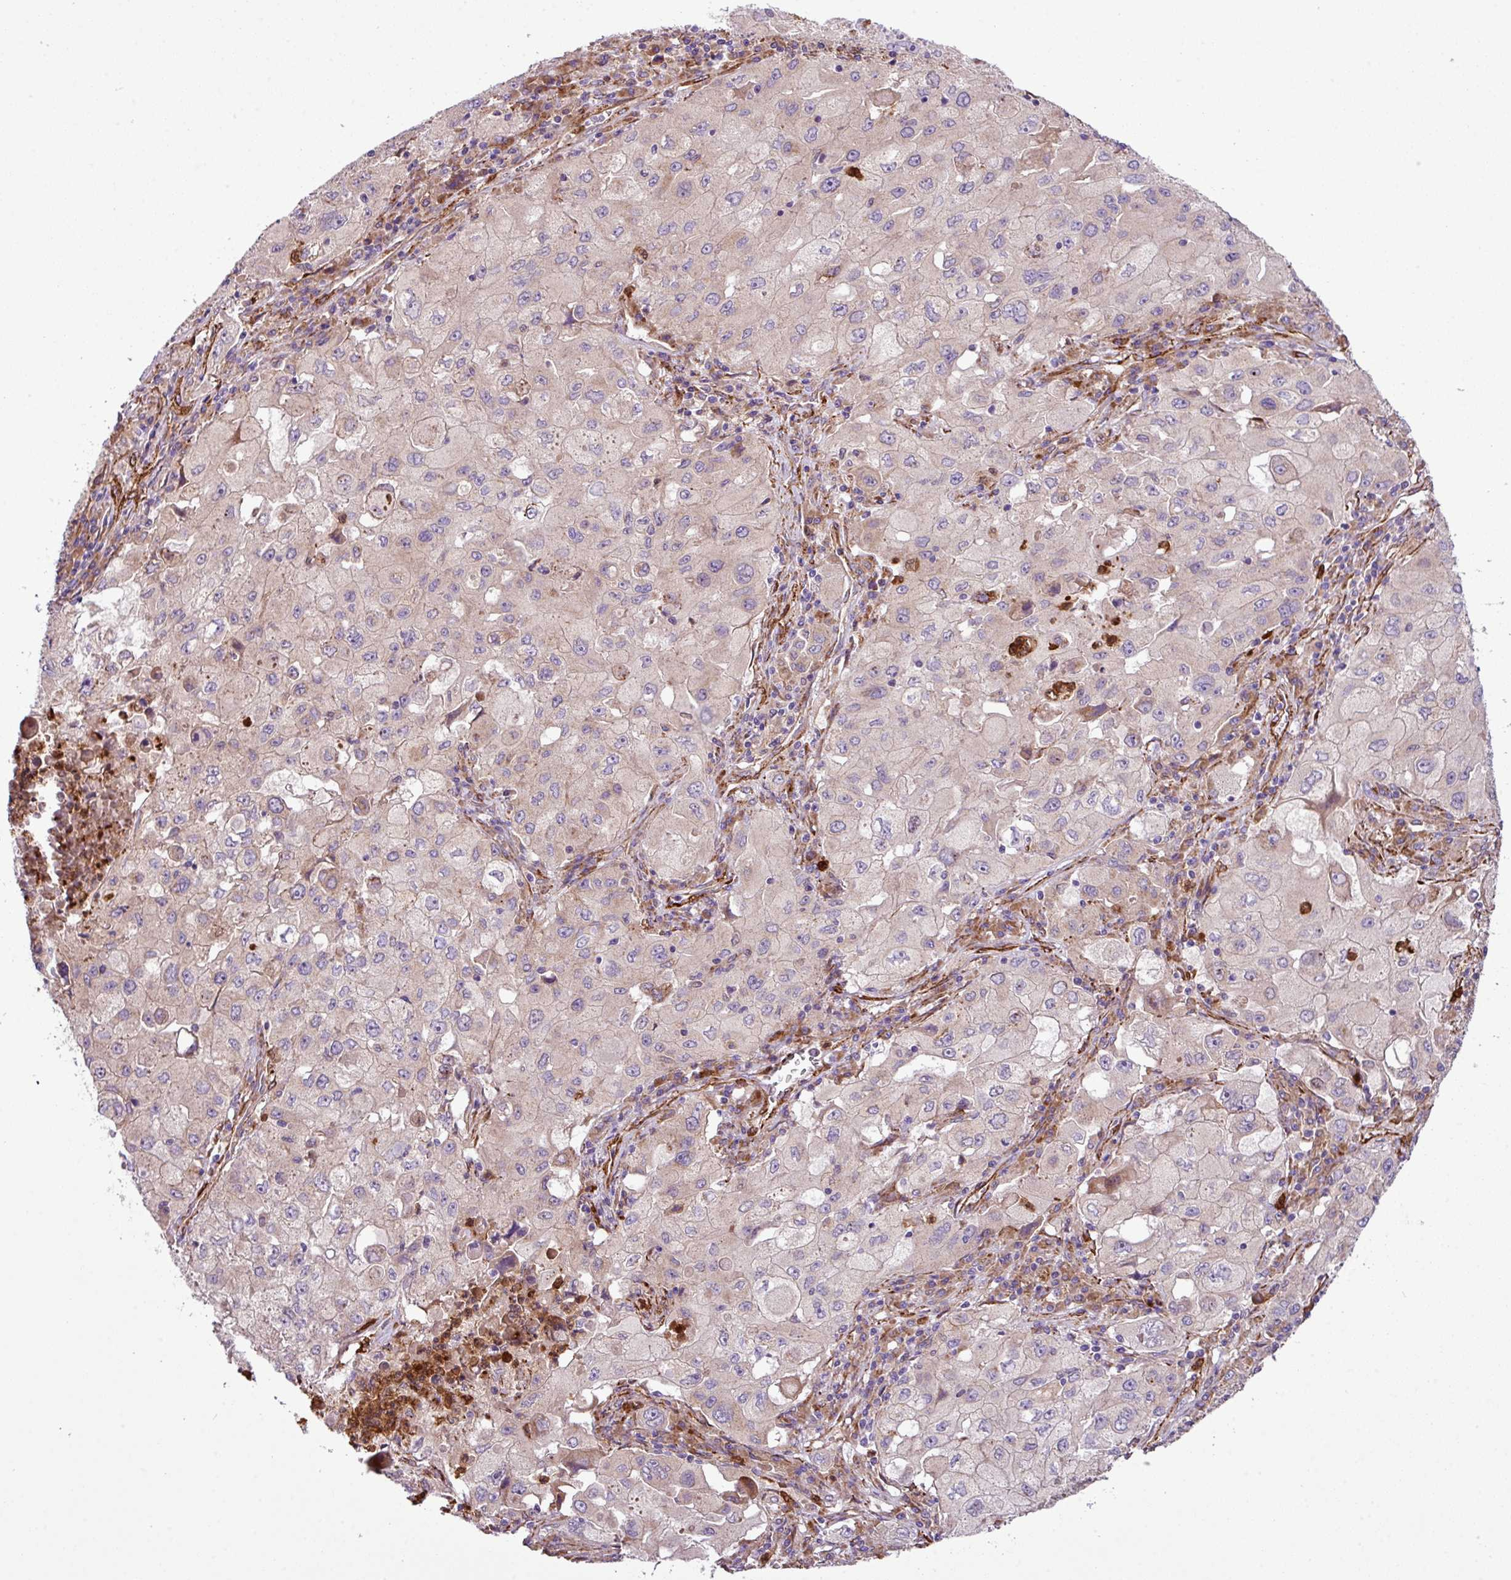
{"staining": {"intensity": "weak", "quantity": "25%-75%", "location": "cytoplasmic/membranous"}, "tissue": "lung cancer", "cell_type": "Tumor cells", "image_type": "cancer", "snomed": [{"axis": "morphology", "description": "Squamous cell carcinoma, NOS"}, {"axis": "topography", "description": "Lung"}], "caption": "This image demonstrates immunohistochemistry (IHC) staining of lung cancer, with low weak cytoplasmic/membranous staining in approximately 25%-75% of tumor cells.", "gene": "FAM47E", "patient": {"sex": "male", "age": 63}}